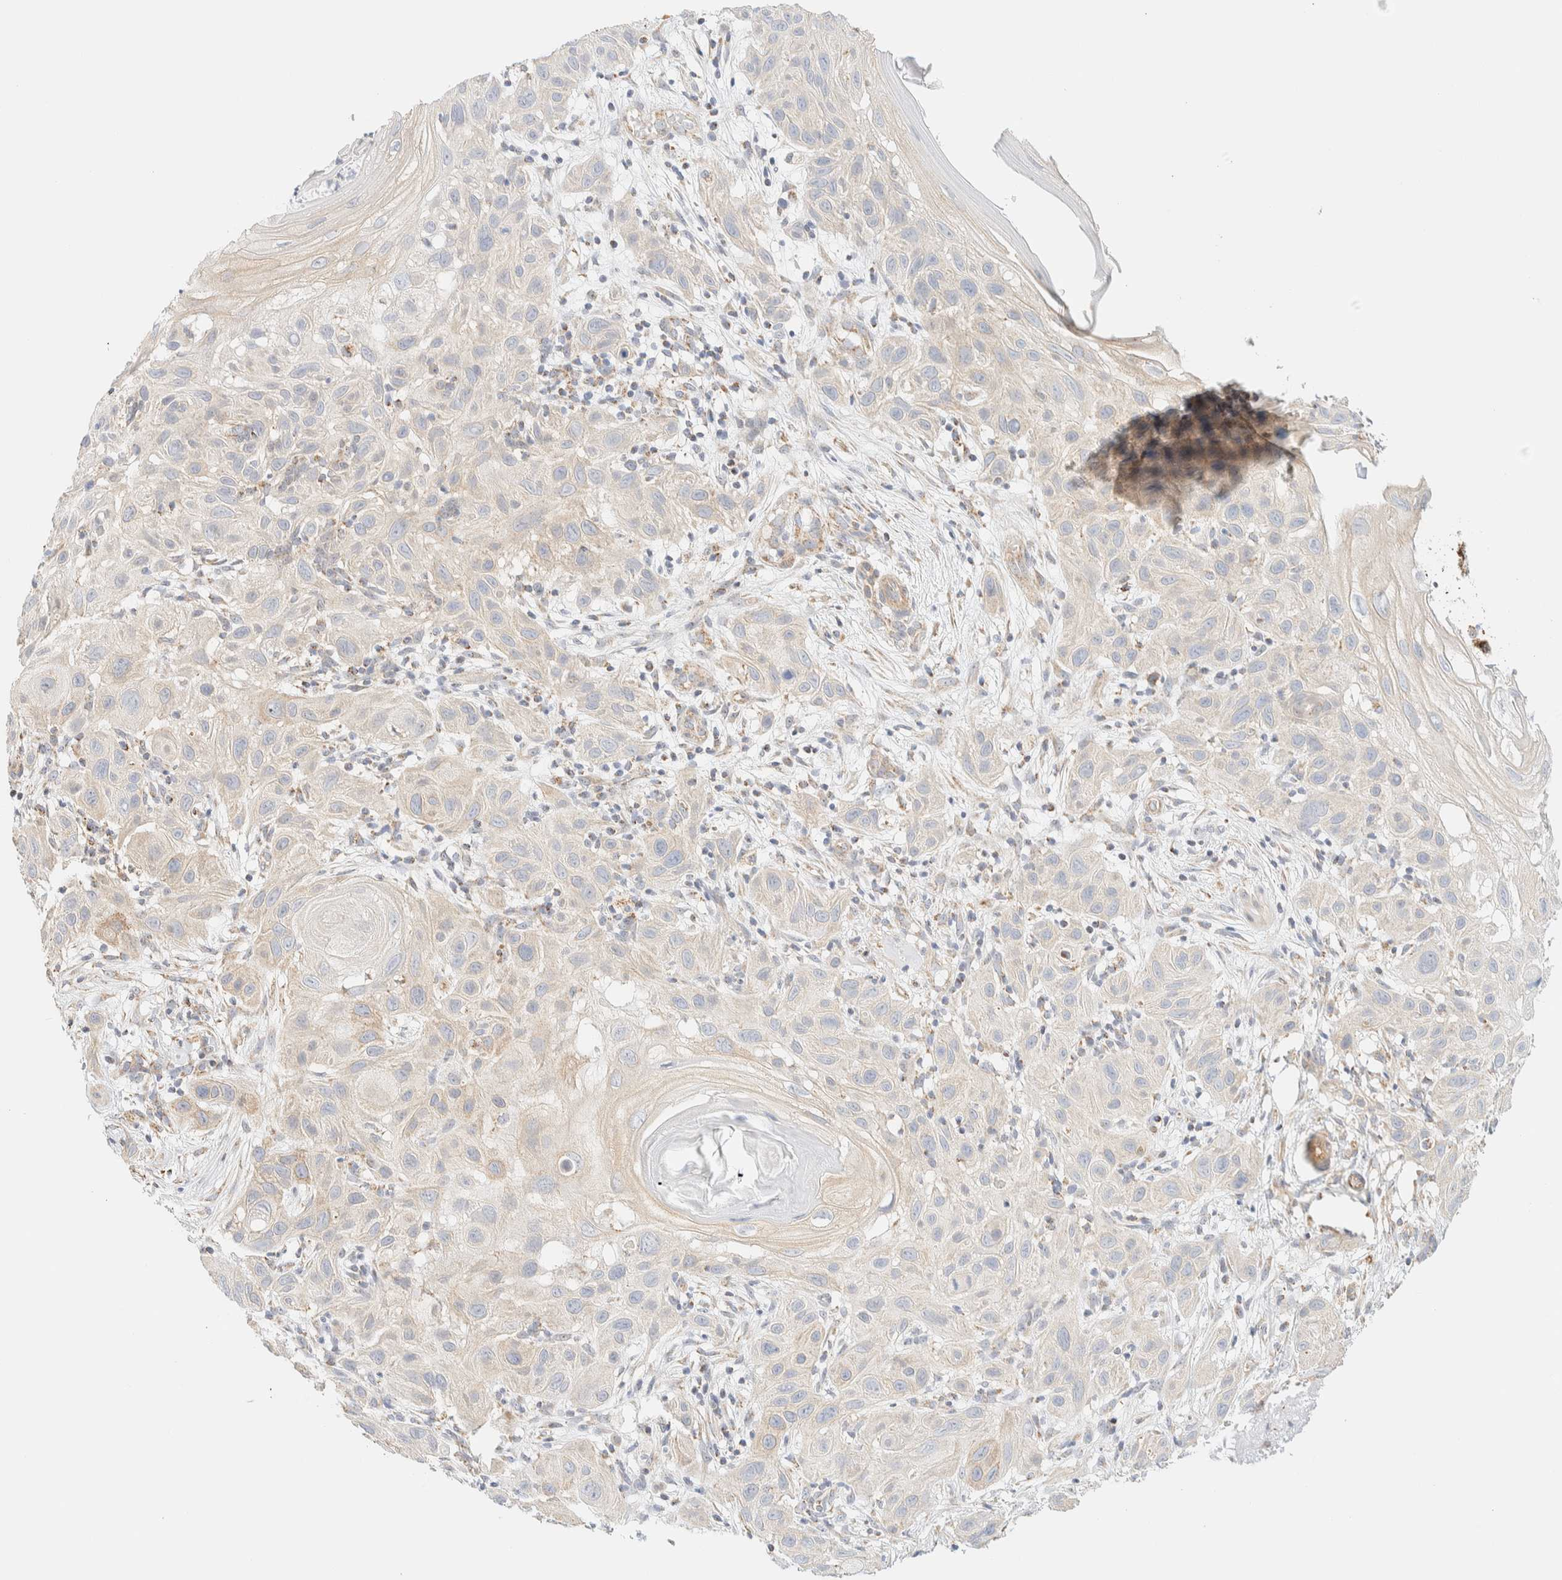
{"staining": {"intensity": "negative", "quantity": "none", "location": "none"}, "tissue": "skin cancer", "cell_type": "Tumor cells", "image_type": "cancer", "snomed": [{"axis": "morphology", "description": "Squamous cell carcinoma, NOS"}, {"axis": "topography", "description": "Skin"}], "caption": "The IHC photomicrograph has no significant positivity in tumor cells of skin cancer tissue.", "gene": "APBB2", "patient": {"sex": "female", "age": 96}}